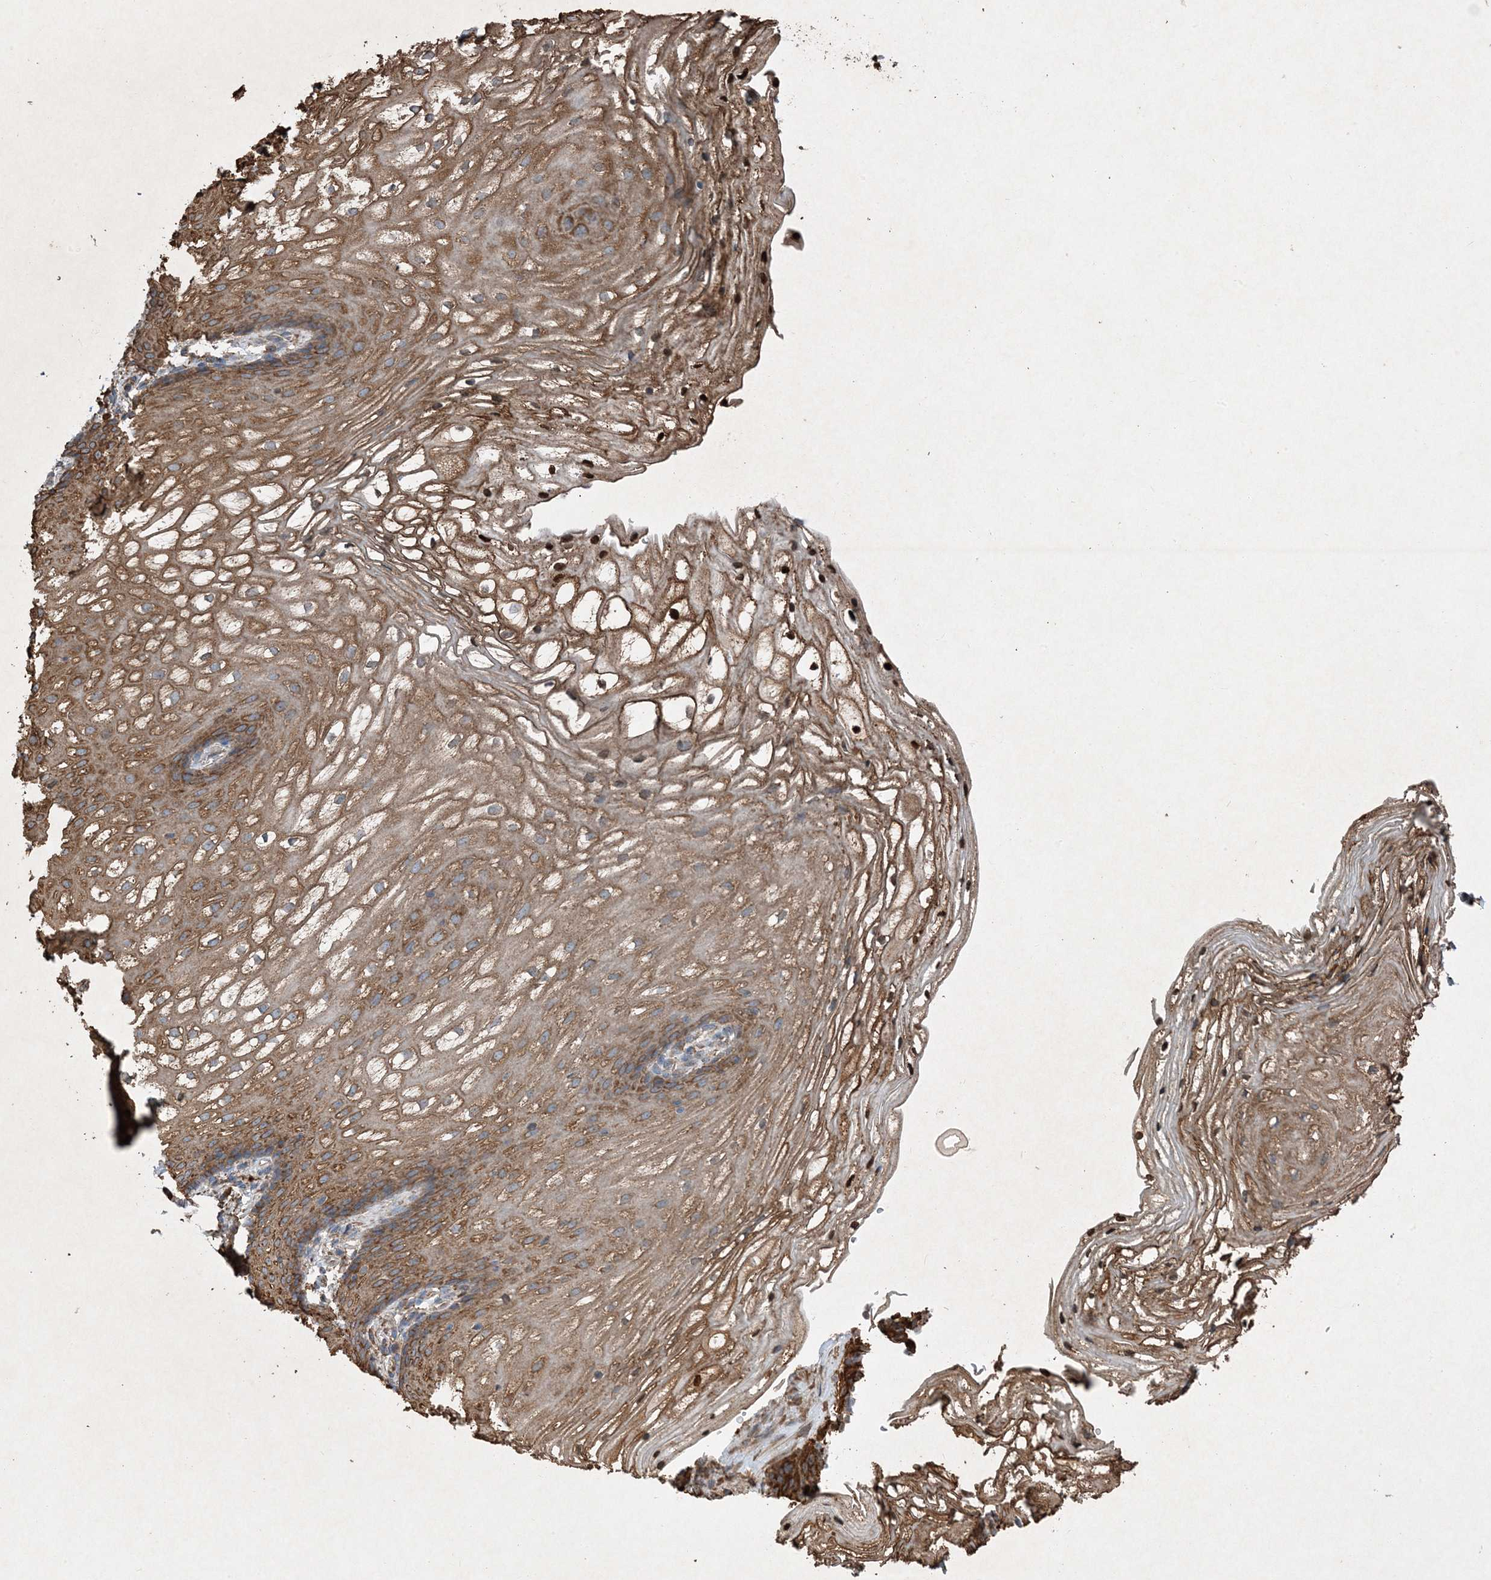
{"staining": {"intensity": "moderate", "quantity": ">75%", "location": "cytoplasmic/membranous"}, "tissue": "vagina", "cell_type": "Squamous epithelial cells", "image_type": "normal", "snomed": [{"axis": "morphology", "description": "Normal tissue, NOS"}, {"axis": "topography", "description": "Vagina"}], "caption": "The micrograph reveals a brown stain indicating the presence of a protein in the cytoplasmic/membranous of squamous epithelial cells in vagina.", "gene": "PDIA6", "patient": {"sex": "female", "age": 60}}